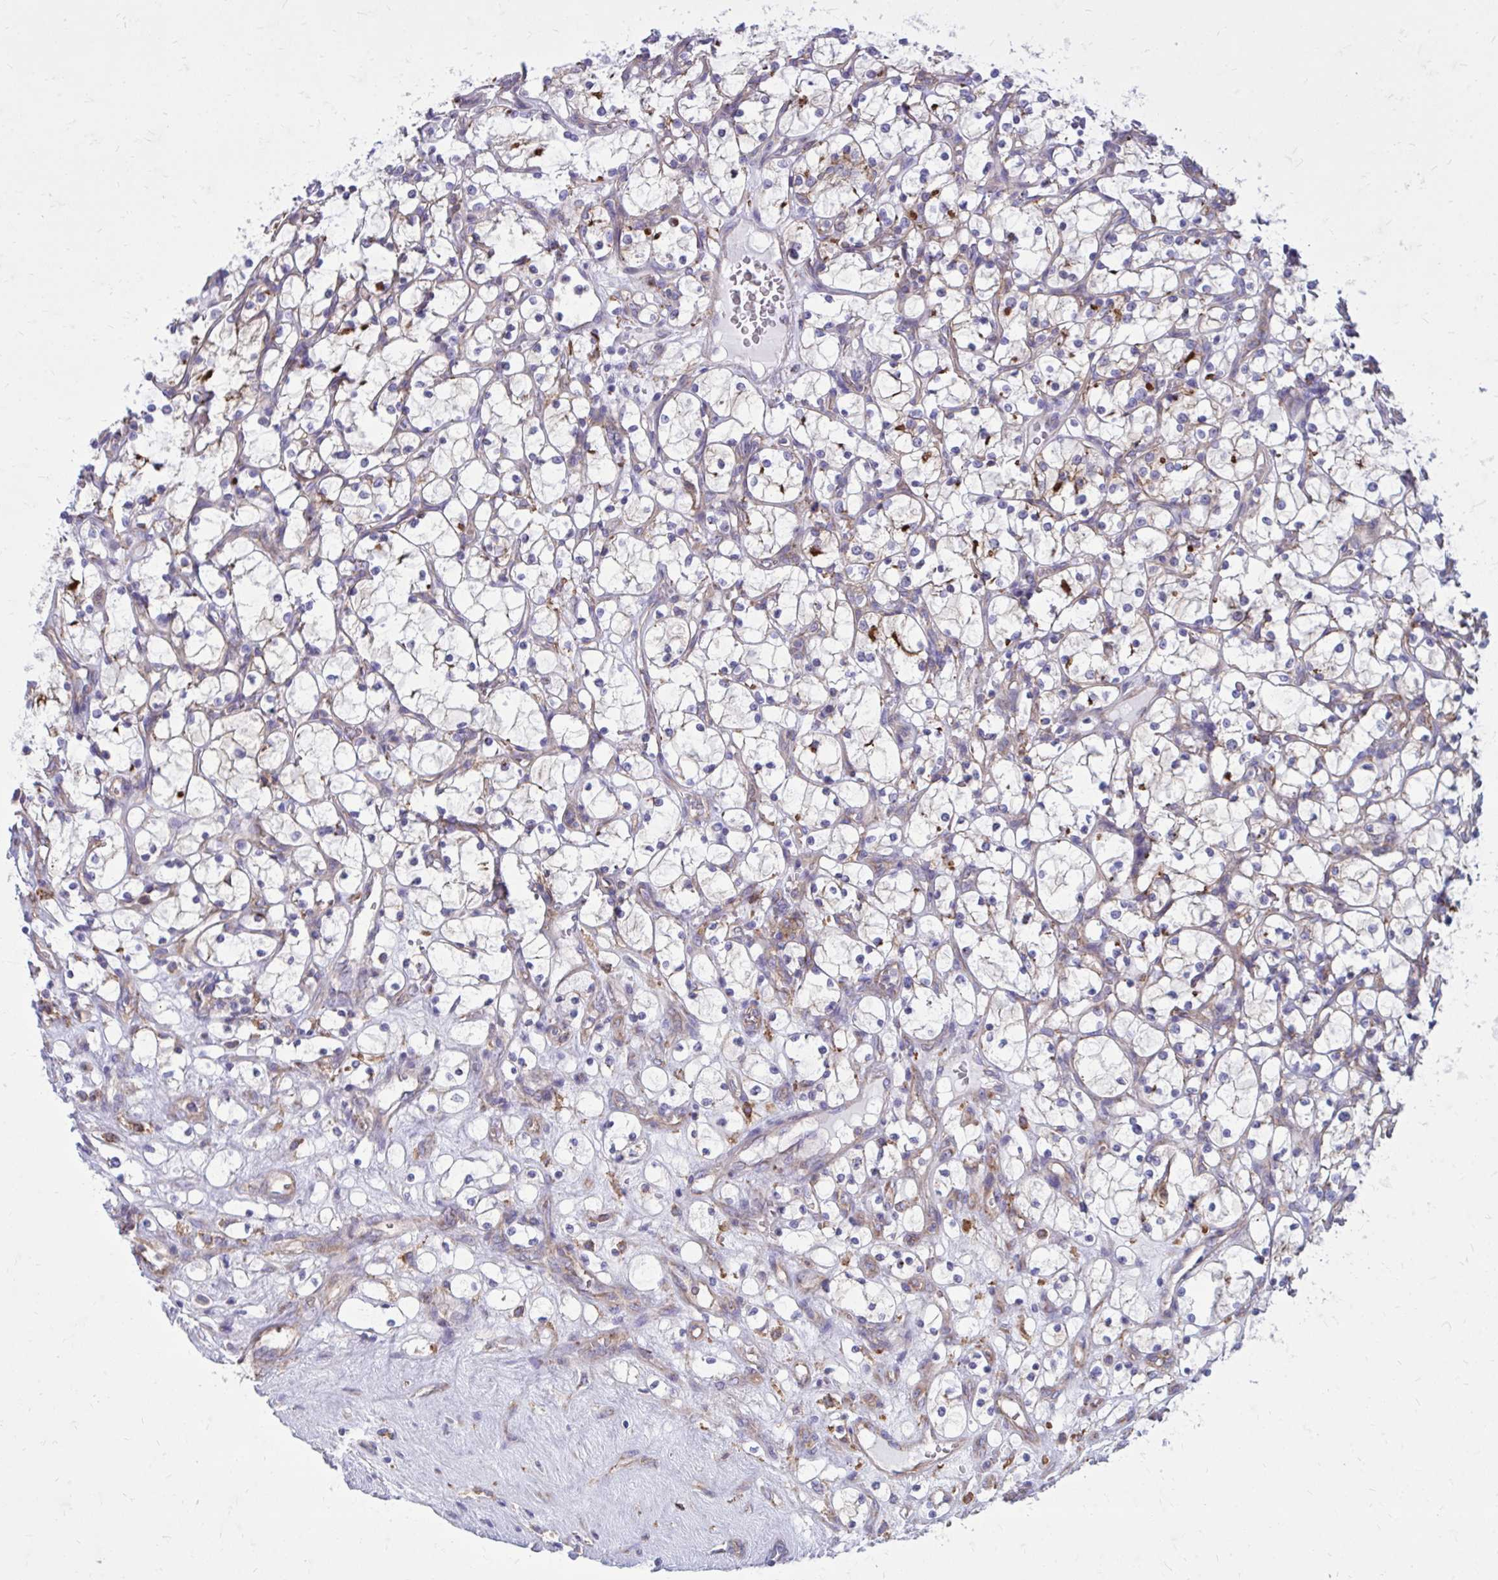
{"staining": {"intensity": "moderate", "quantity": "<25%", "location": "cytoplasmic/membranous"}, "tissue": "renal cancer", "cell_type": "Tumor cells", "image_type": "cancer", "snomed": [{"axis": "morphology", "description": "Adenocarcinoma, NOS"}, {"axis": "topography", "description": "Kidney"}], "caption": "The image reveals immunohistochemical staining of renal adenocarcinoma. There is moderate cytoplasmic/membranous expression is identified in approximately <25% of tumor cells.", "gene": "CLTA", "patient": {"sex": "female", "age": 69}}